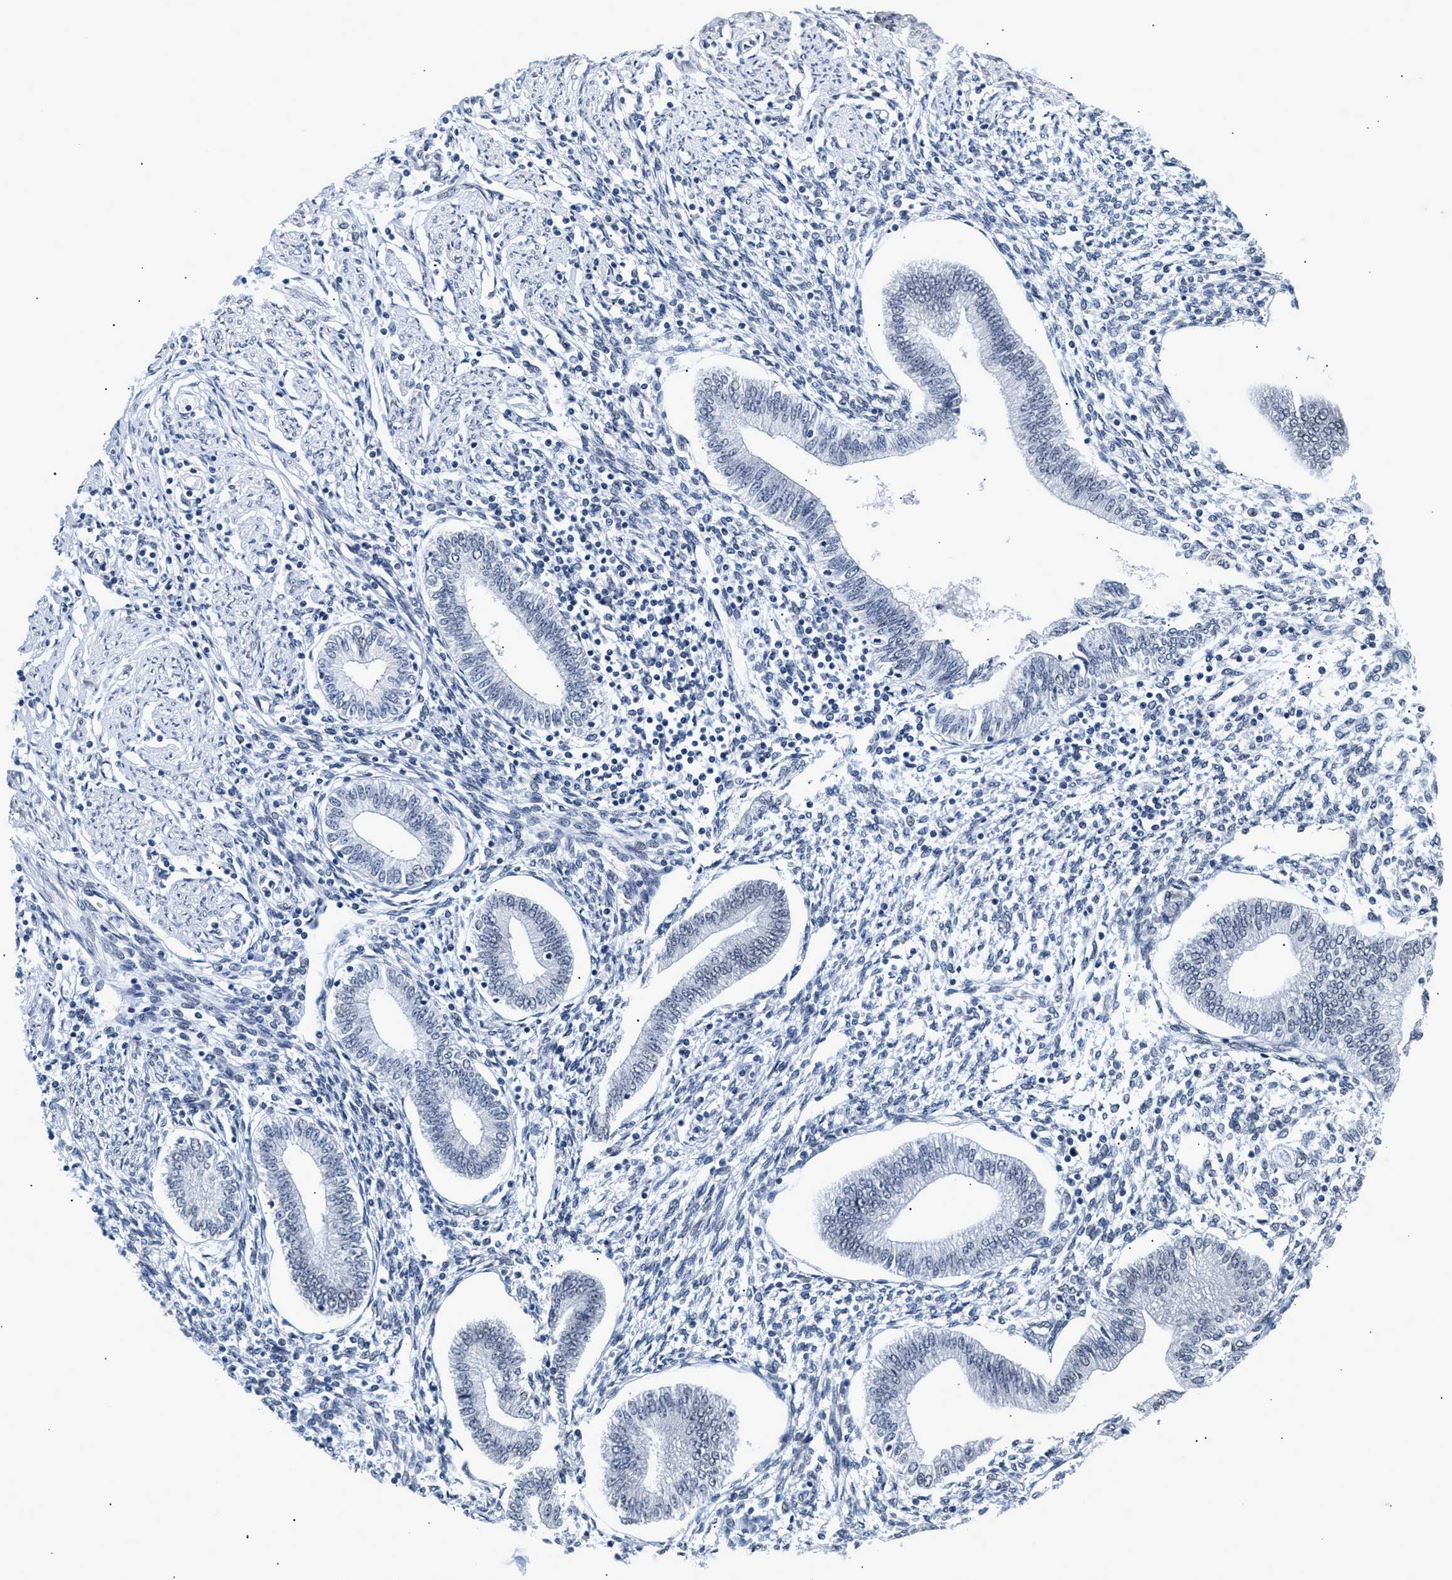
{"staining": {"intensity": "weak", "quantity": "<25%", "location": "nuclear"}, "tissue": "endometrium", "cell_type": "Cells in endometrial stroma", "image_type": "normal", "snomed": [{"axis": "morphology", "description": "Normal tissue, NOS"}, {"axis": "topography", "description": "Endometrium"}], "caption": "Immunohistochemistry of unremarkable endometrium shows no staining in cells in endometrial stroma.", "gene": "THOC1", "patient": {"sex": "female", "age": 50}}